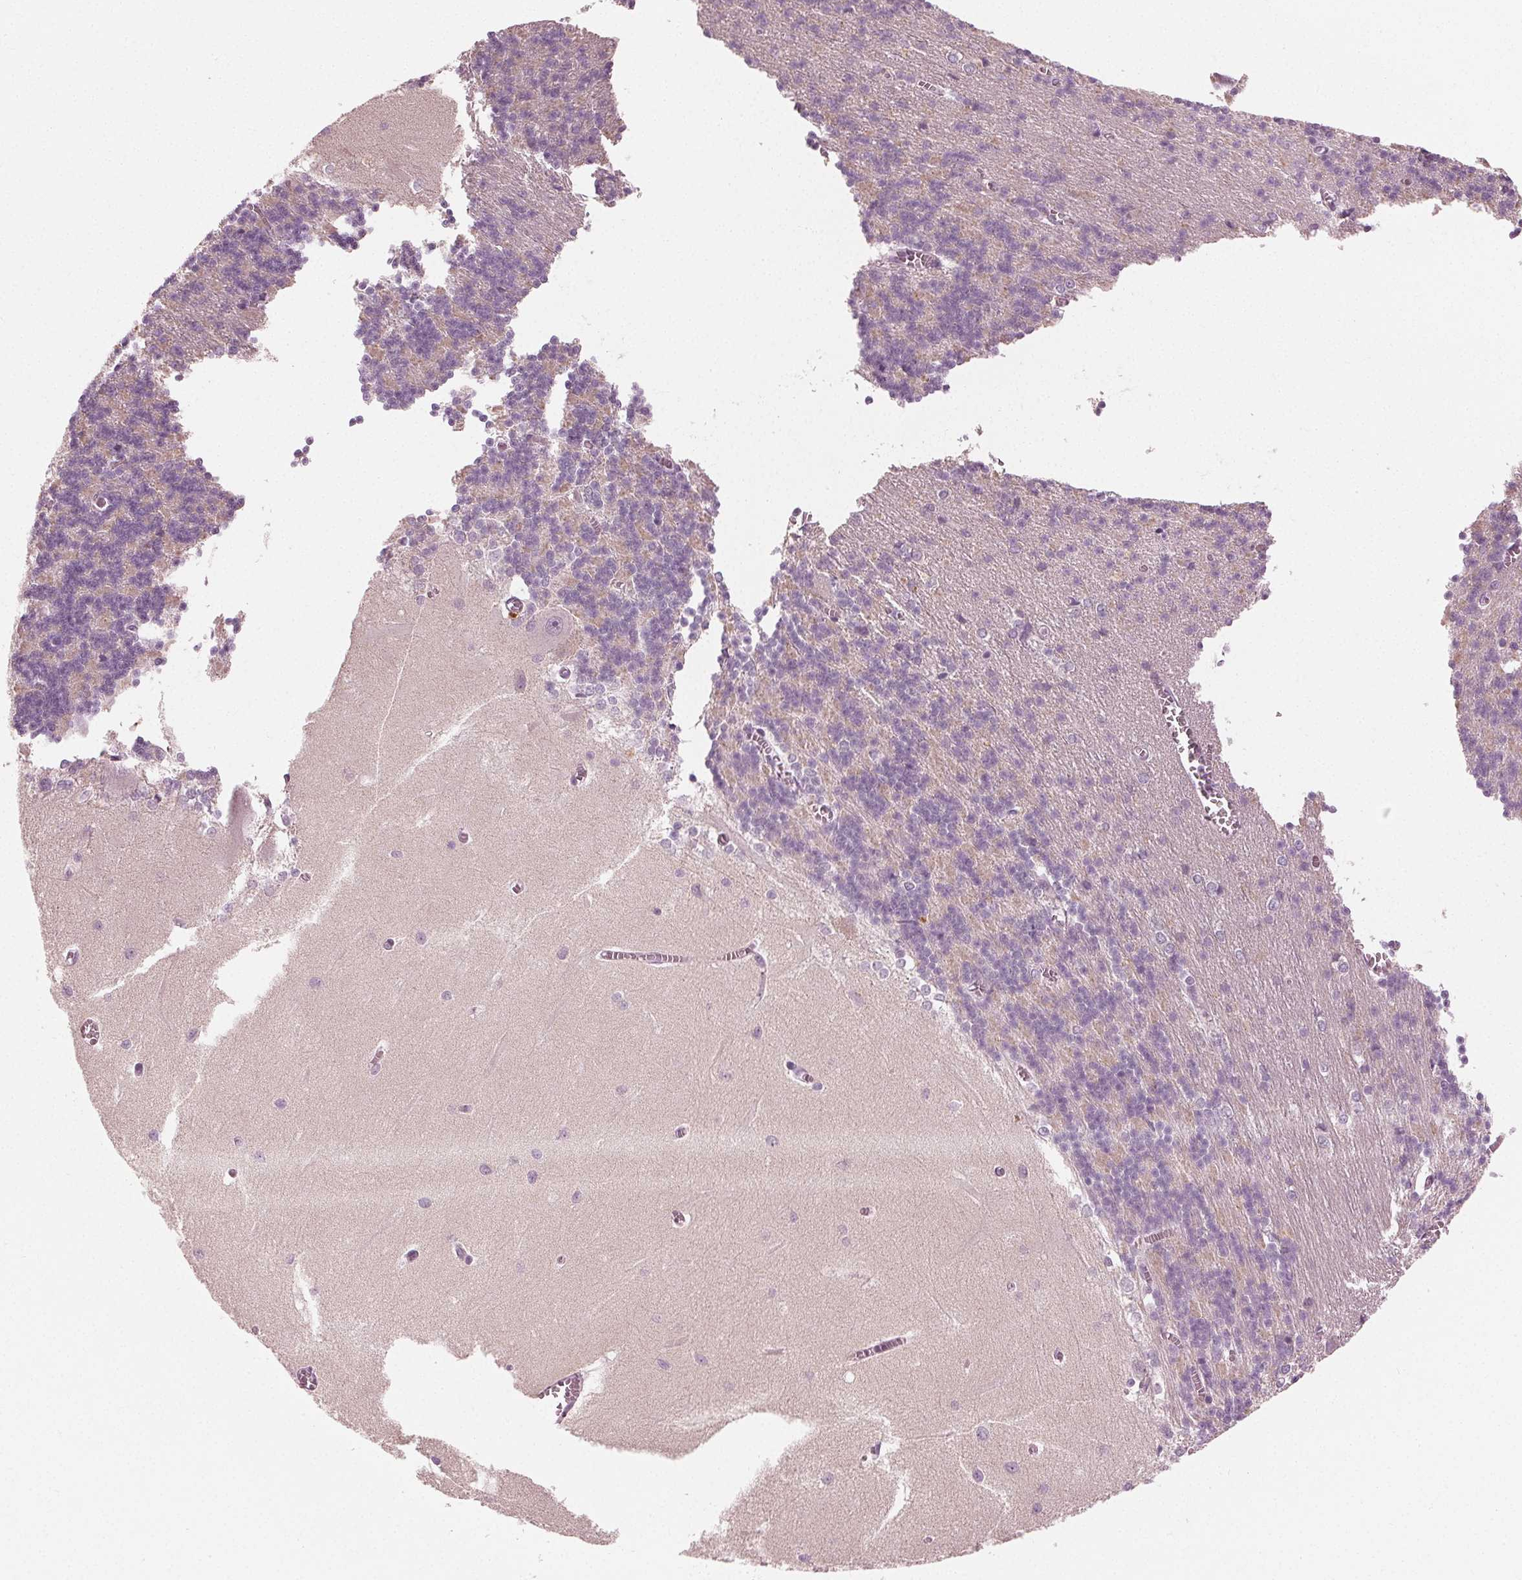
{"staining": {"intensity": "weak", "quantity": "<25%", "location": "cytoplasmic/membranous"}, "tissue": "cerebellum", "cell_type": "Cells in granular layer", "image_type": "normal", "snomed": [{"axis": "morphology", "description": "Normal tissue, NOS"}, {"axis": "topography", "description": "Cerebellum"}], "caption": "Immunohistochemical staining of unremarkable human cerebellum shows no significant expression in cells in granular layer.", "gene": "PRAP1", "patient": {"sex": "male", "age": 37}}